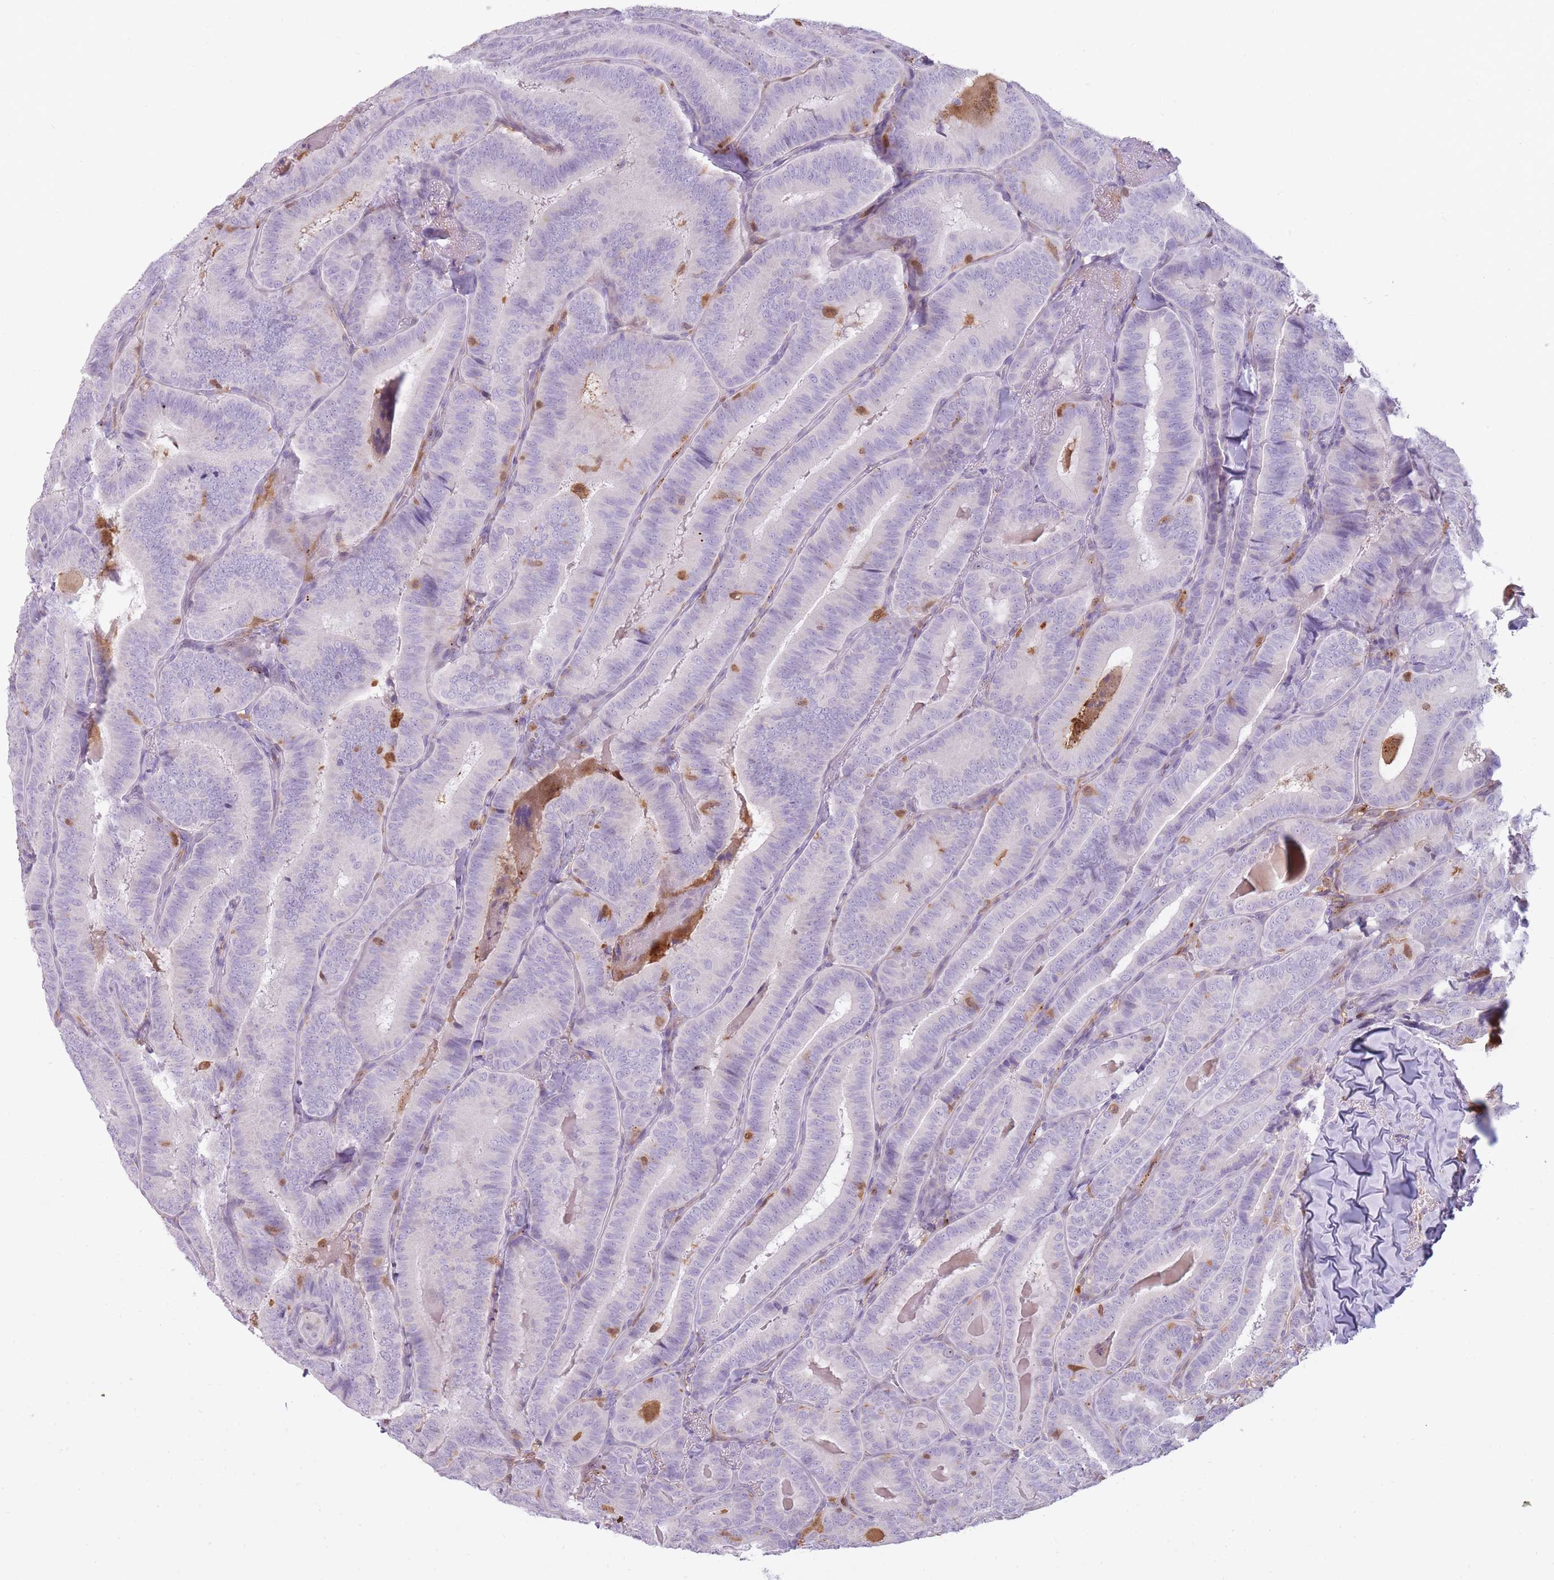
{"staining": {"intensity": "negative", "quantity": "none", "location": "none"}, "tissue": "thyroid cancer", "cell_type": "Tumor cells", "image_type": "cancer", "snomed": [{"axis": "morphology", "description": "Papillary adenocarcinoma, NOS"}, {"axis": "topography", "description": "Thyroid gland"}], "caption": "There is no significant staining in tumor cells of thyroid cancer.", "gene": "LGALS9", "patient": {"sex": "male", "age": 61}}